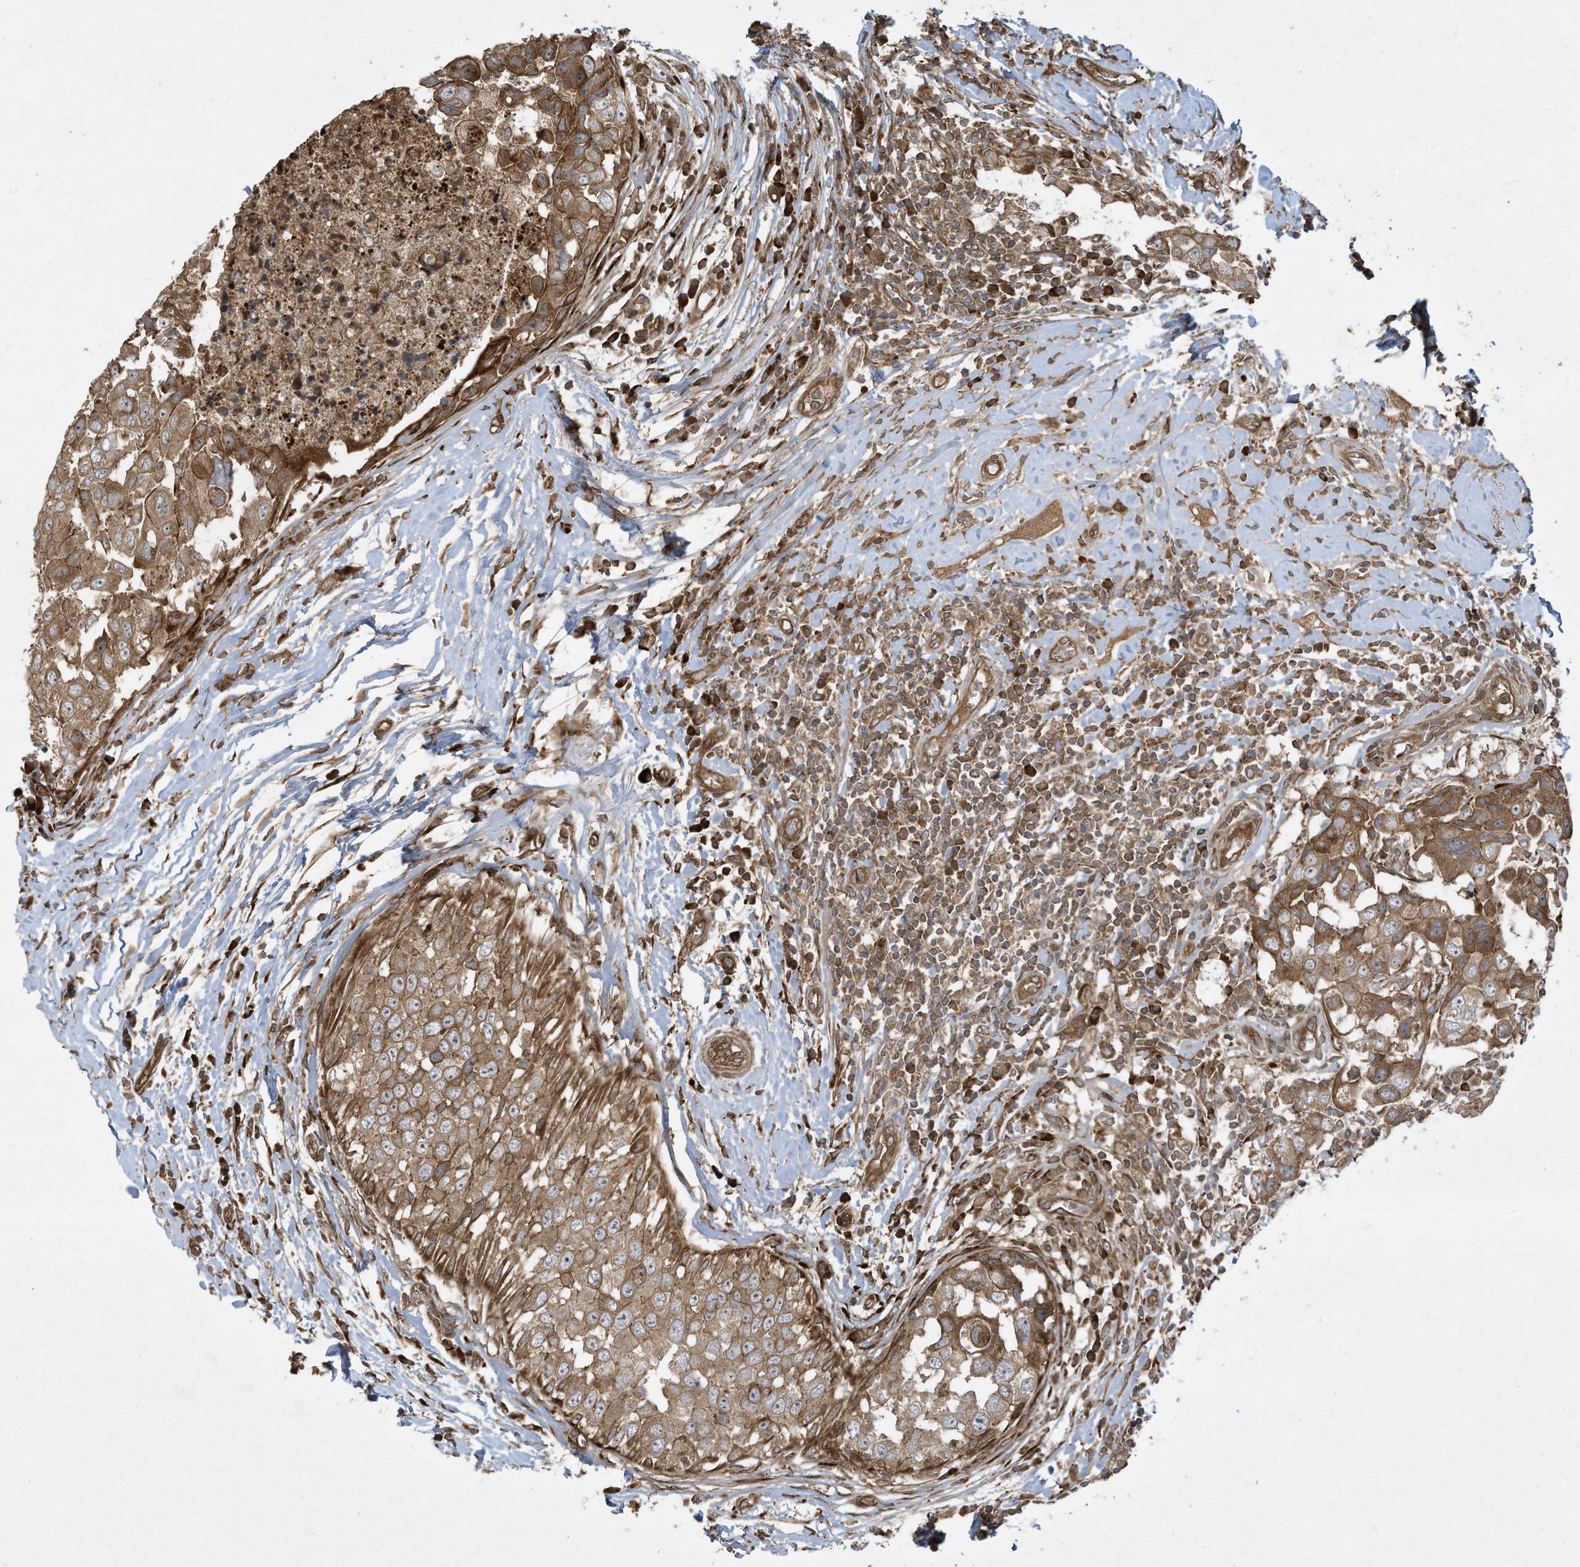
{"staining": {"intensity": "moderate", "quantity": ">75%", "location": "cytoplasmic/membranous"}, "tissue": "breast cancer", "cell_type": "Tumor cells", "image_type": "cancer", "snomed": [{"axis": "morphology", "description": "Duct carcinoma"}, {"axis": "topography", "description": "Breast"}], "caption": "A high-resolution micrograph shows immunohistochemistry (IHC) staining of breast infiltrating ductal carcinoma, which reveals moderate cytoplasmic/membranous expression in approximately >75% of tumor cells.", "gene": "DDIT4", "patient": {"sex": "female", "age": 27}}